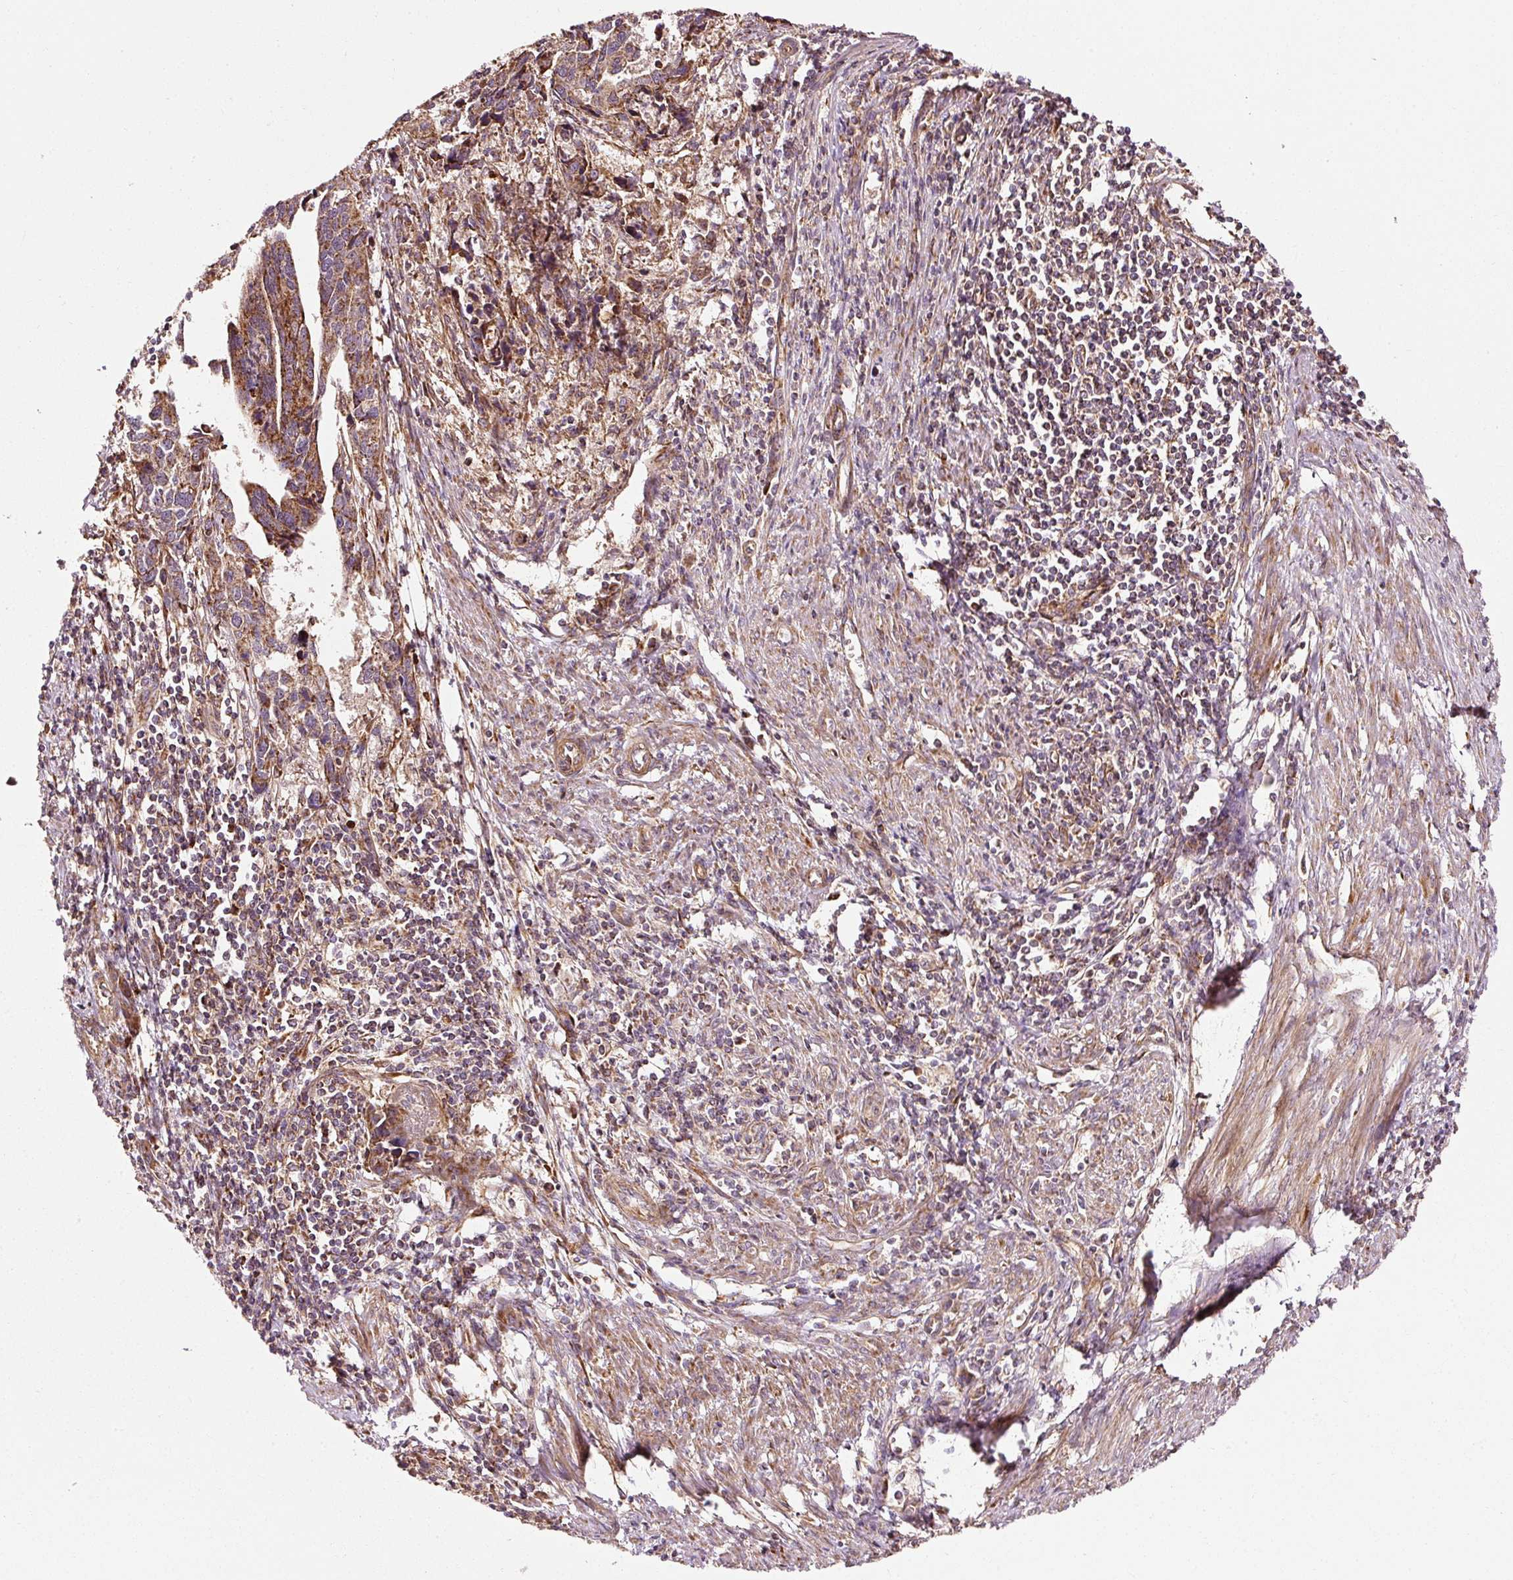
{"staining": {"intensity": "moderate", "quantity": ">75%", "location": "cytoplasmic/membranous"}, "tissue": "endometrial cancer", "cell_type": "Tumor cells", "image_type": "cancer", "snomed": [{"axis": "morphology", "description": "Adenocarcinoma, NOS"}, {"axis": "topography", "description": "Endometrium"}], "caption": "There is medium levels of moderate cytoplasmic/membranous positivity in tumor cells of endometrial cancer, as demonstrated by immunohistochemical staining (brown color).", "gene": "ISCU", "patient": {"sex": "female", "age": 73}}